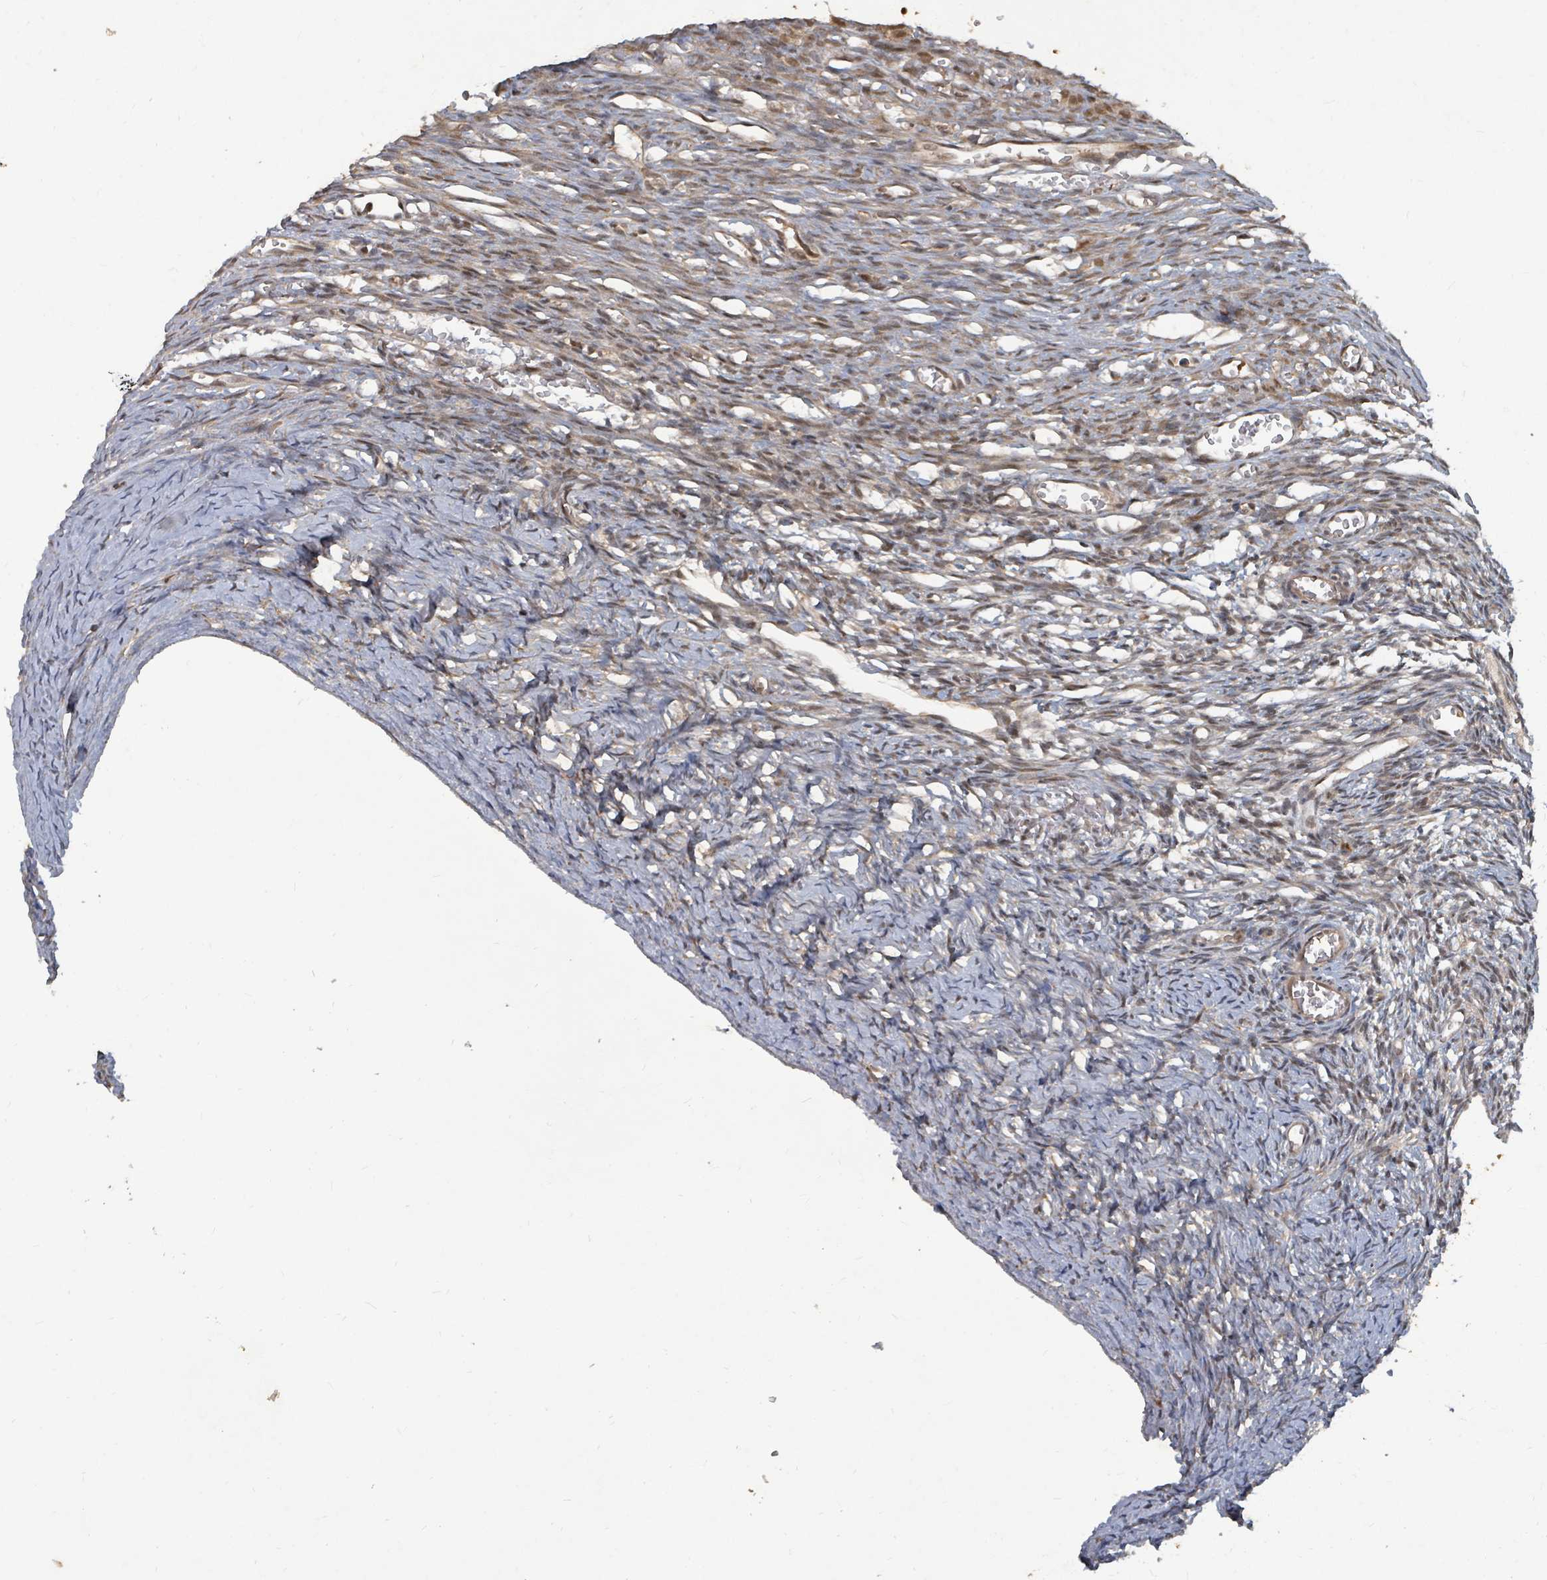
{"staining": {"intensity": "weak", "quantity": "25%-75%", "location": "cytoplasmic/membranous"}, "tissue": "ovary", "cell_type": "Ovarian stroma cells", "image_type": "normal", "snomed": [{"axis": "morphology", "description": "Normal tissue, NOS"}, {"axis": "topography", "description": "Ovary"}], "caption": "Immunohistochemistry (IHC) histopathology image of normal ovary: human ovary stained using immunohistochemistry reveals low levels of weak protein expression localized specifically in the cytoplasmic/membranous of ovarian stroma cells, appearing as a cytoplasmic/membranous brown color.", "gene": "KDM4E", "patient": {"sex": "female", "age": 39}}